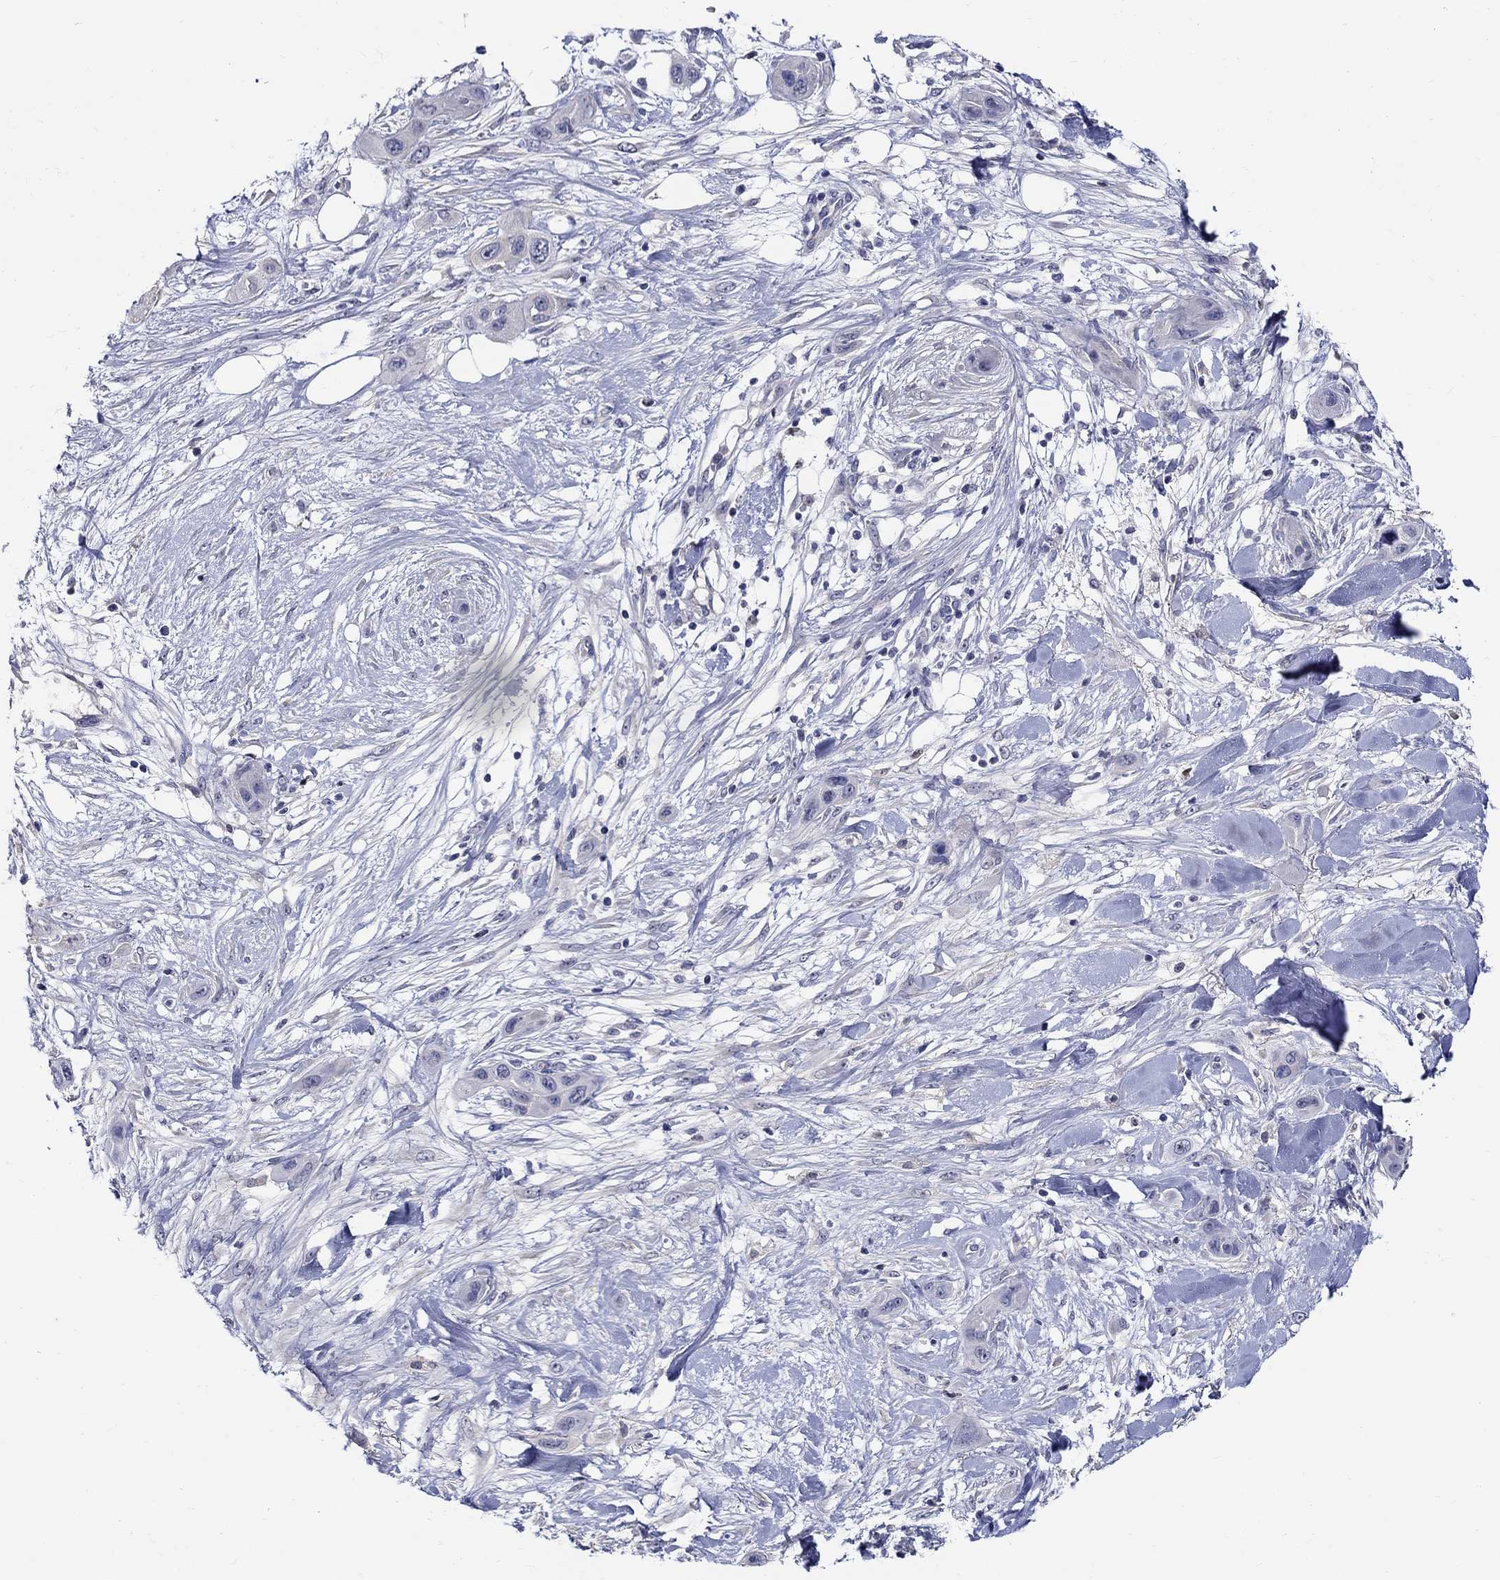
{"staining": {"intensity": "negative", "quantity": "none", "location": "none"}, "tissue": "skin cancer", "cell_type": "Tumor cells", "image_type": "cancer", "snomed": [{"axis": "morphology", "description": "Squamous cell carcinoma, NOS"}, {"axis": "topography", "description": "Skin"}], "caption": "High power microscopy image of an IHC photomicrograph of skin cancer (squamous cell carcinoma), revealing no significant positivity in tumor cells.", "gene": "SLC30A3", "patient": {"sex": "male", "age": 79}}